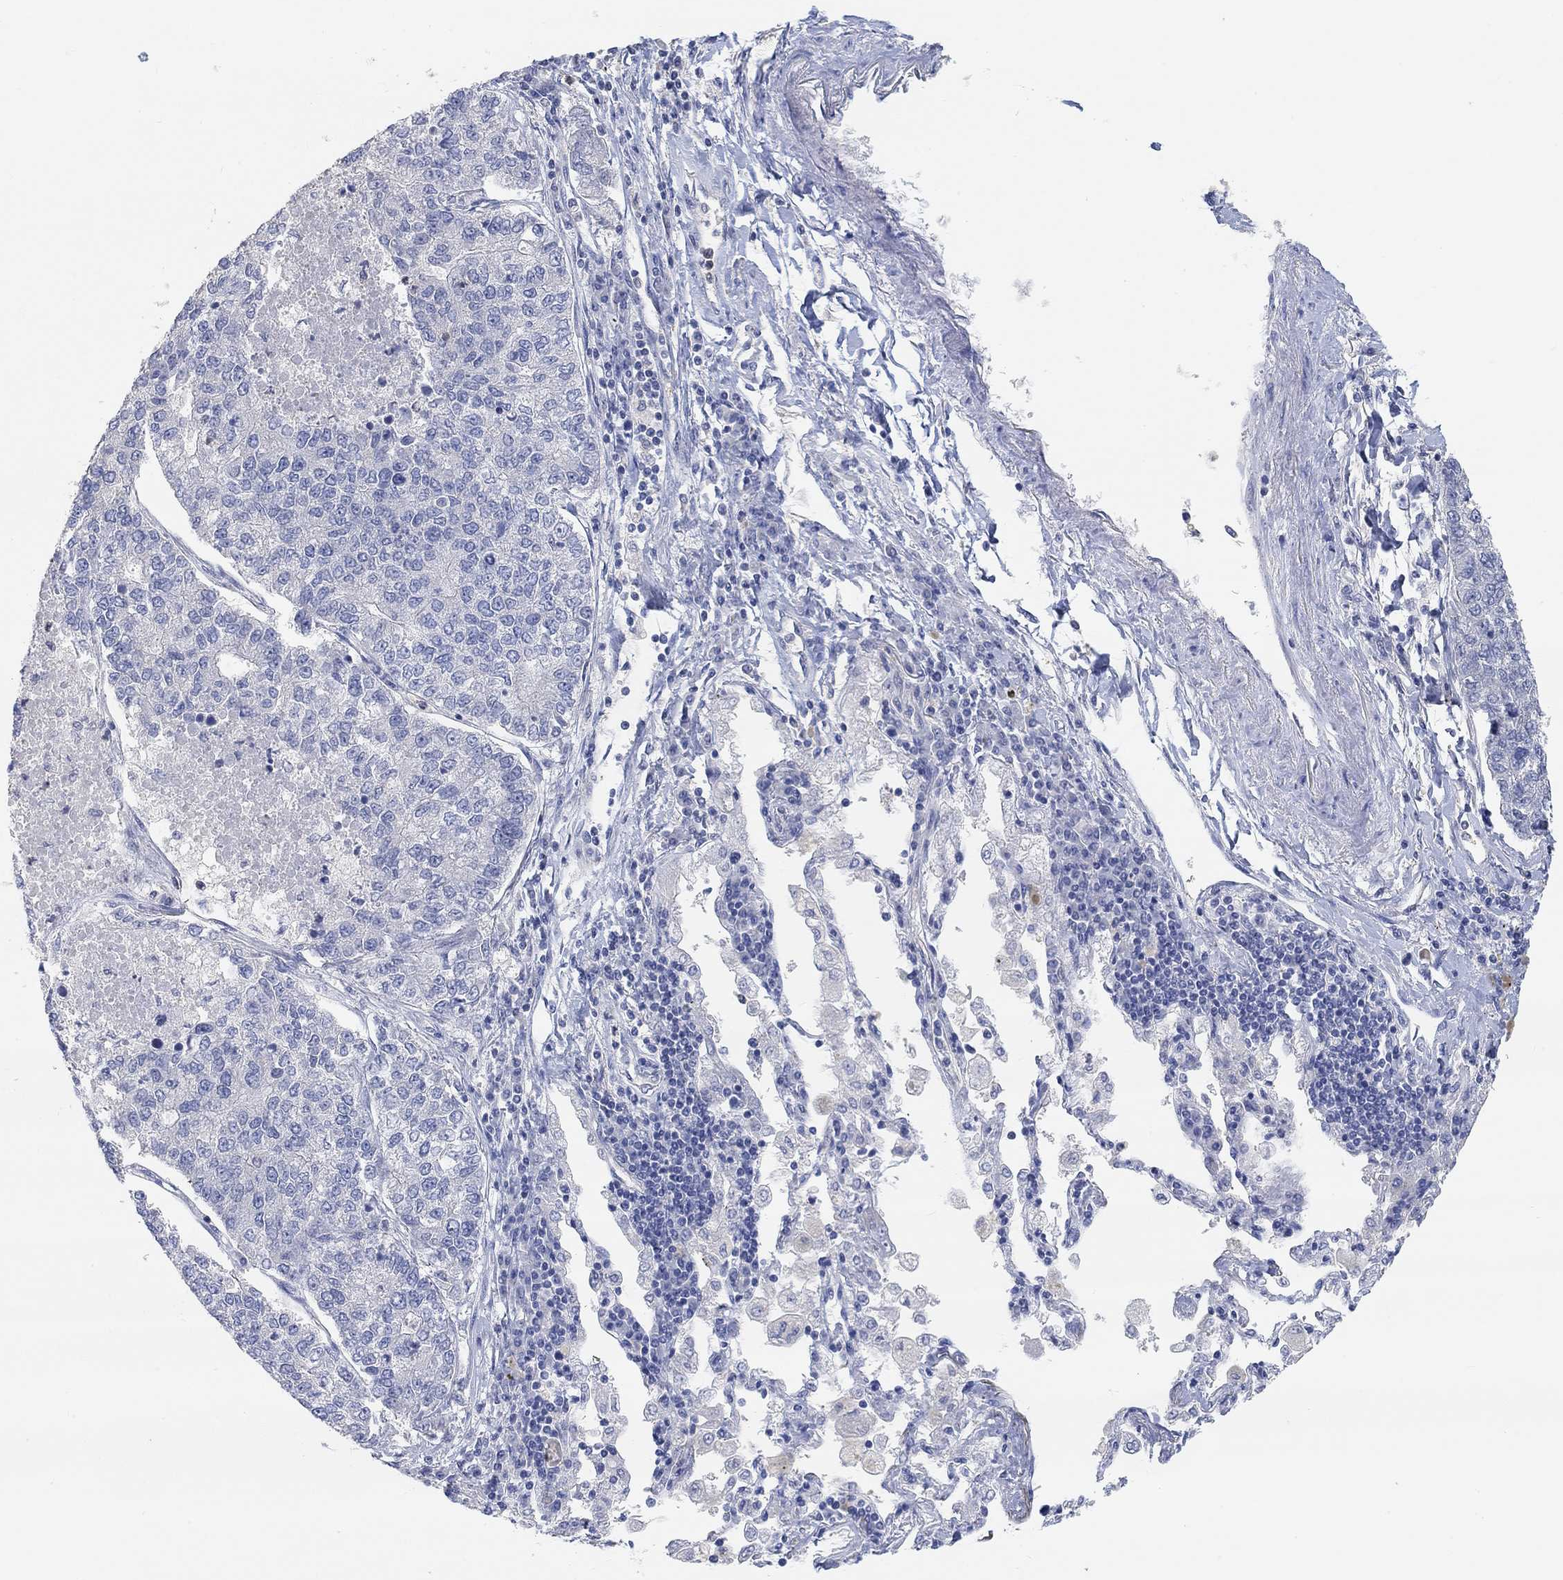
{"staining": {"intensity": "negative", "quantity": "none", "location": "none"}, "tissue": "lung cancer", "cell_type": "Tumor cells", "image_type": "cancer", "snomed": [{"axis": "morphology", "description": "Adenocarcinoma, NOS"}, {"axis": "topography", "description": "Lung"}], "caption": "This is an IHC photomicrograph of human adenocarcinoma (lung). There is no staining in tumor cells.", "gene": "NLRP14", "patient": {"sex": "male", "age": 49}}